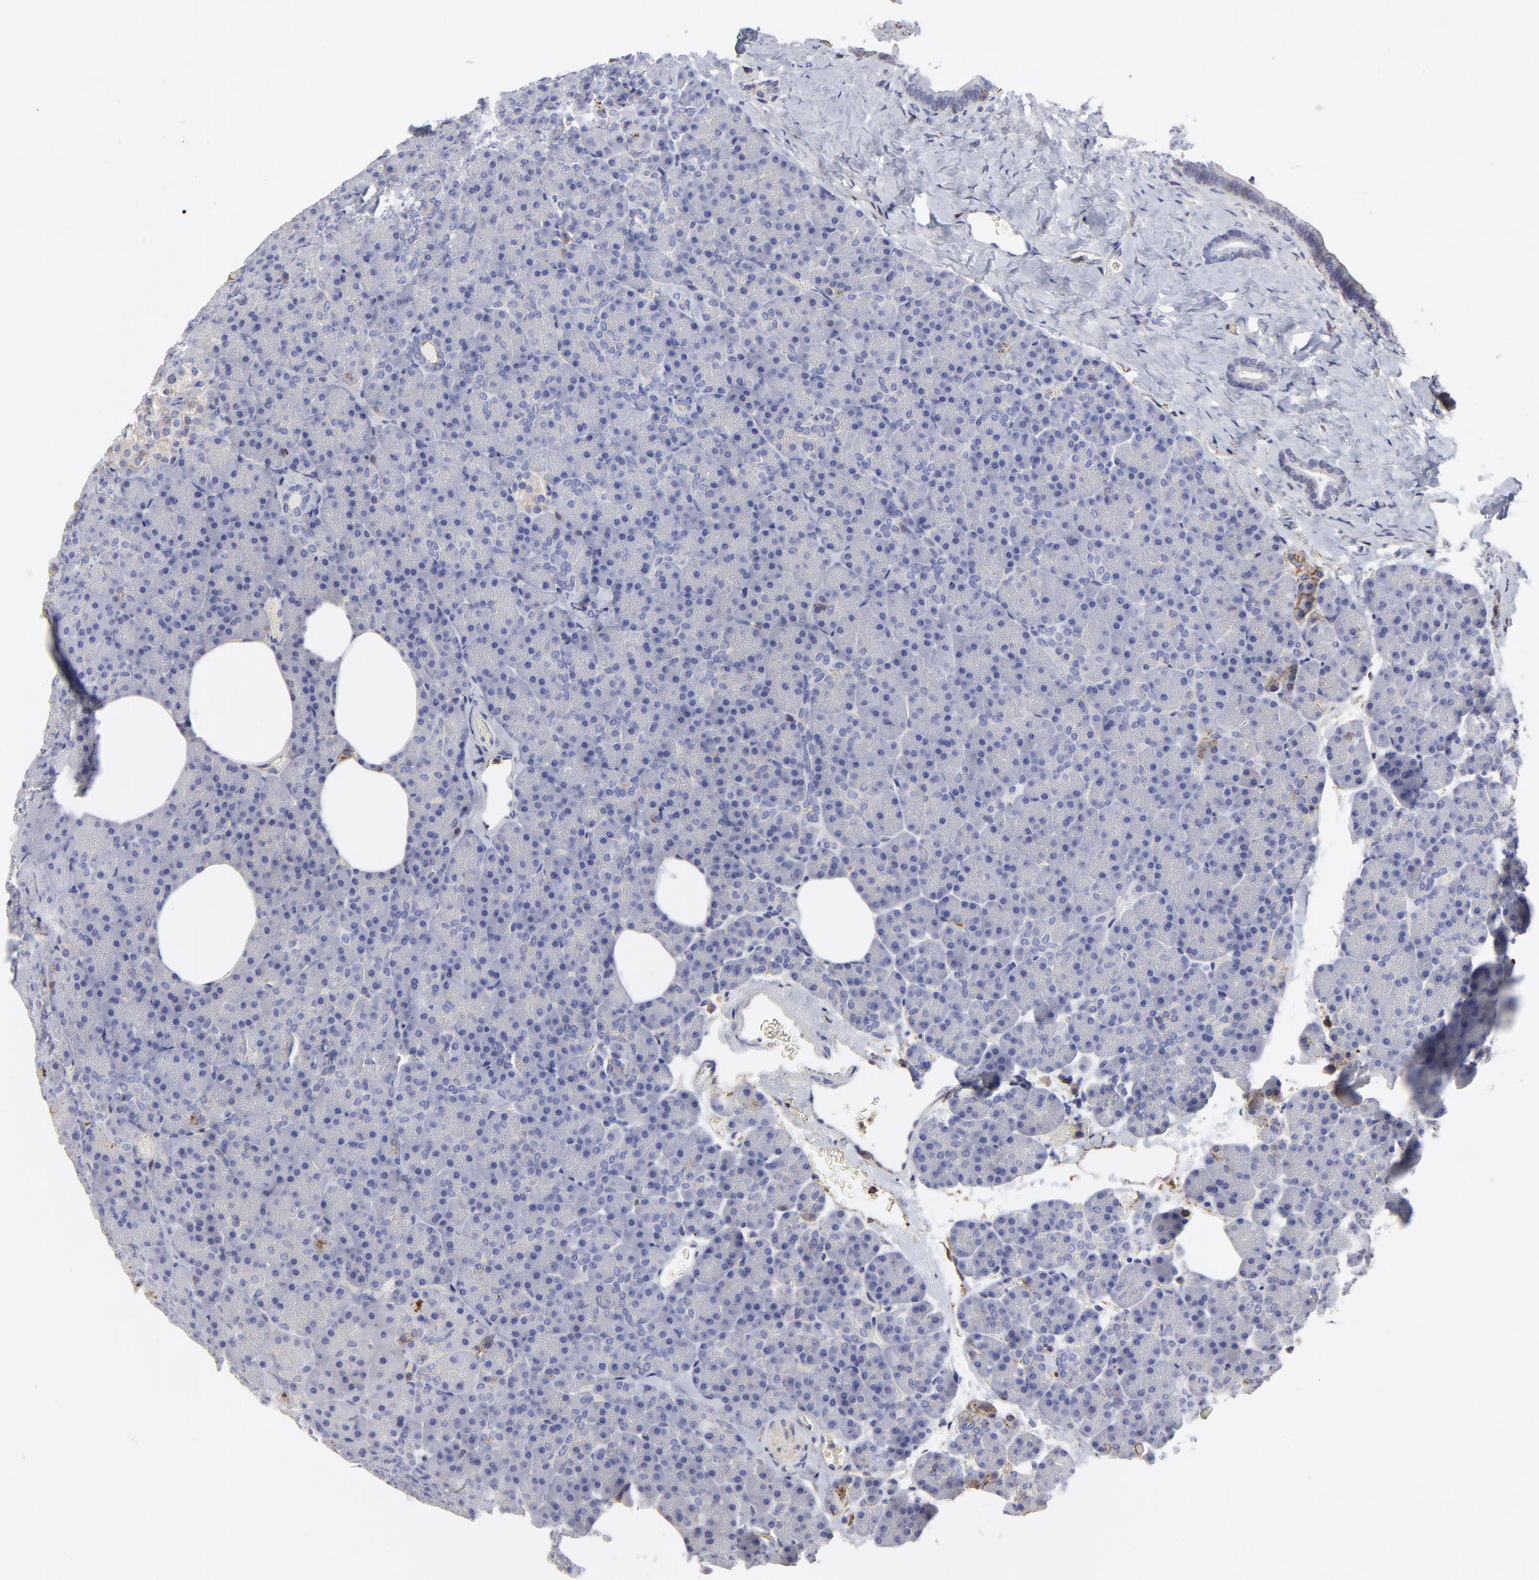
{"staining": {"intensity": "negative", "quantity": "none", "location": "none"}, "tissue": "pancreas", "cell_type": "Exocrine glandular cells", "image_type": "normal", "snomed": [{"axis": "morphology", "description": "Normal tissue, NOS"}, {"axis": "topography", "description": "Pancreas"}], "caption": "Protein analysis of benign pancreas demonstrates no significant positivity in exocrine glandular cells. (DAB (3,3'-diaminobenzidine) immunohistochemistry visualized using brightfield microscopy, high magnification).", "gene": "ANXA6", "patient": {"sex": "female", "age": 35}}